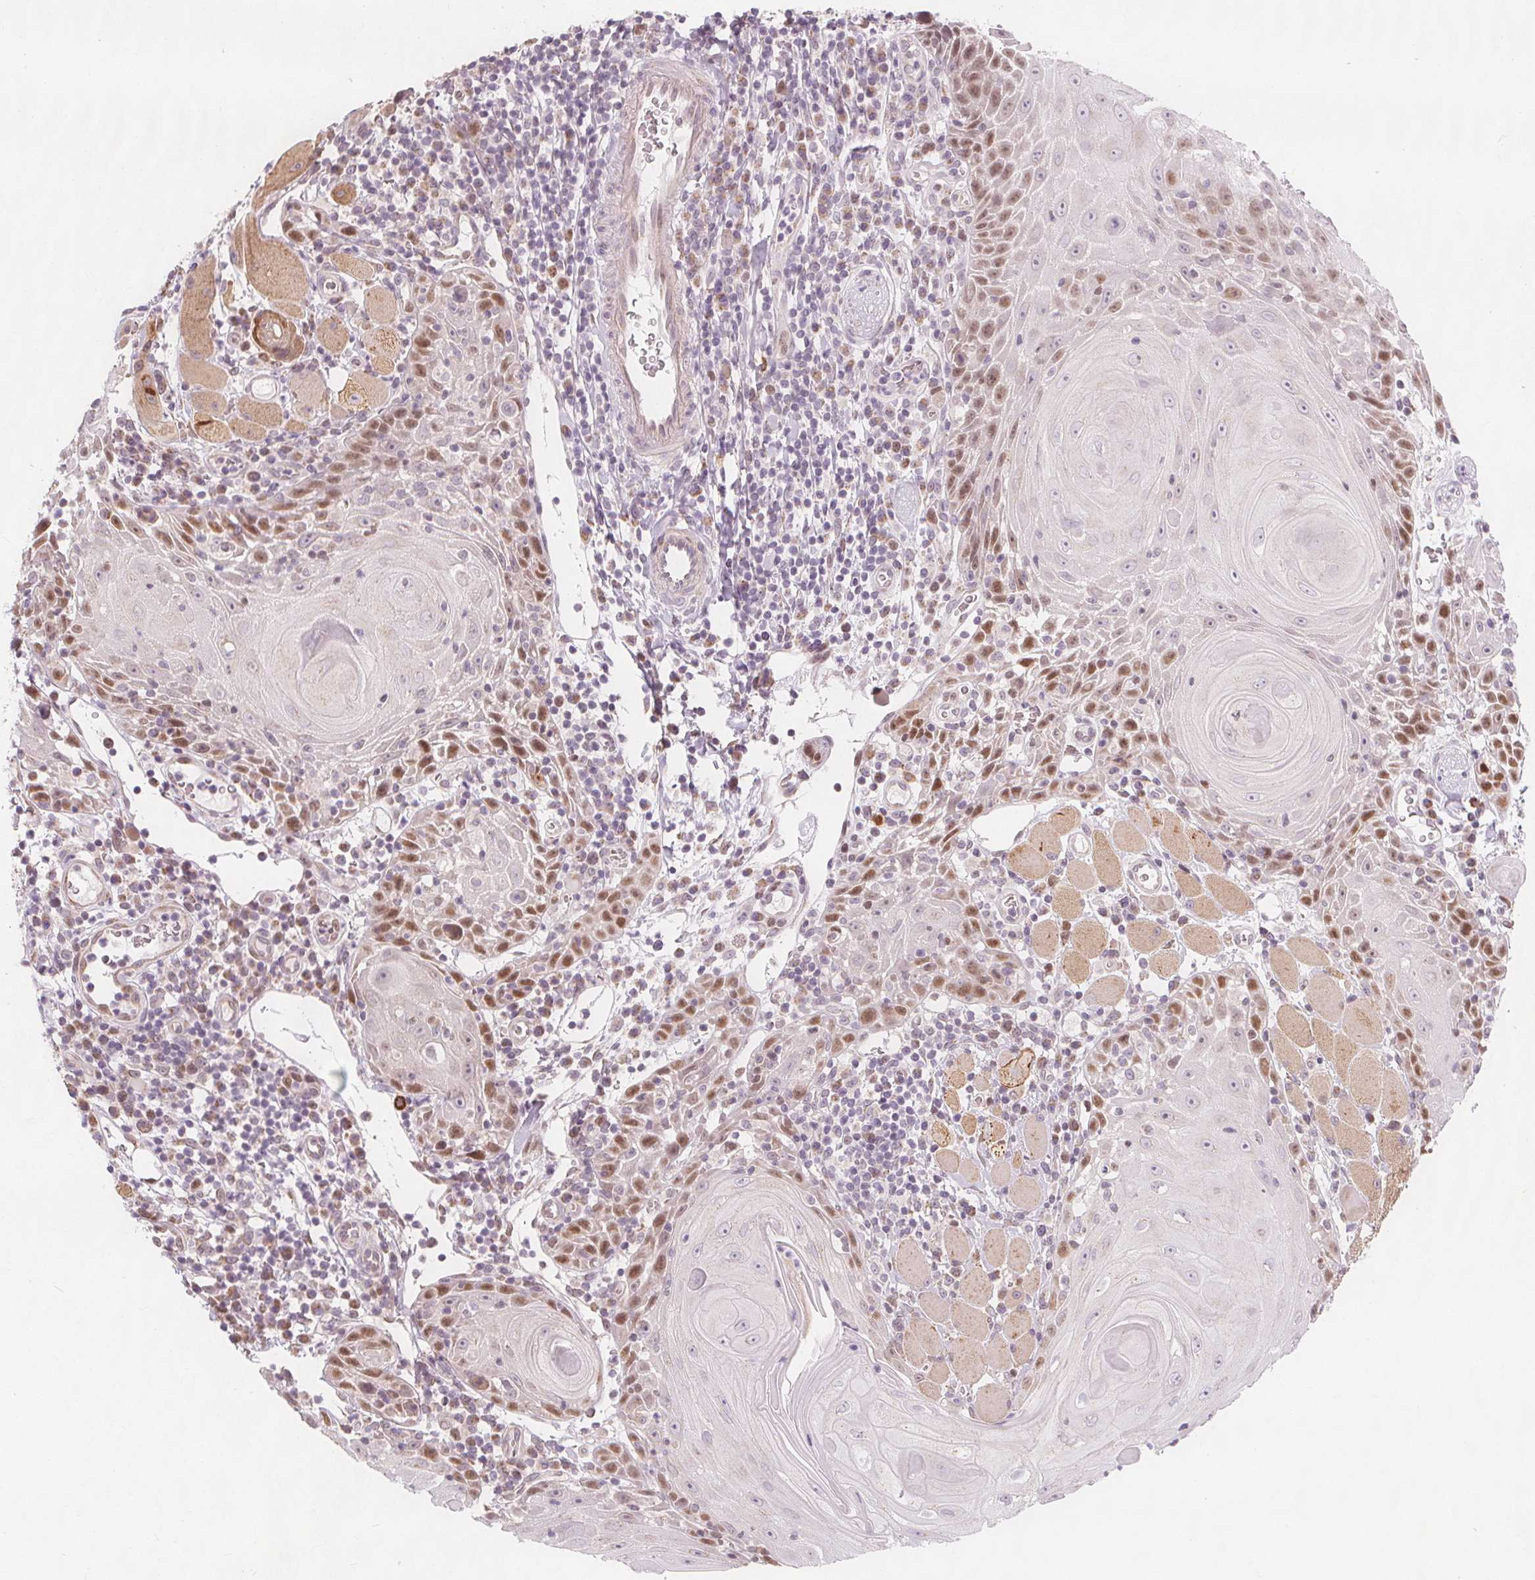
{"staining": {"intensity": "moderate", "quantity": "25%-75%", "location": "nuclear"}, "tissue": "head and neck cancer", "cell_type": "Tumor cells", "image_type": "cancer", "snomed": [{"axis": "morphology", "description": "Squamous cell carcinoma, NOS"}, {"axis": "topography", "description": "Head-Neck"}], "caption": "Protein analysis of head and neck squamous cell carcinoma tissue demonstrates moderate nuclear staining in about 25%-75% of tumor cells. Using DAB (brown) and hematoxylin (blue) stains, captured at high magnification using brightfield microscopy.", "gene": "TIPIN", "patient": {"sex": "male", "age": 52}}